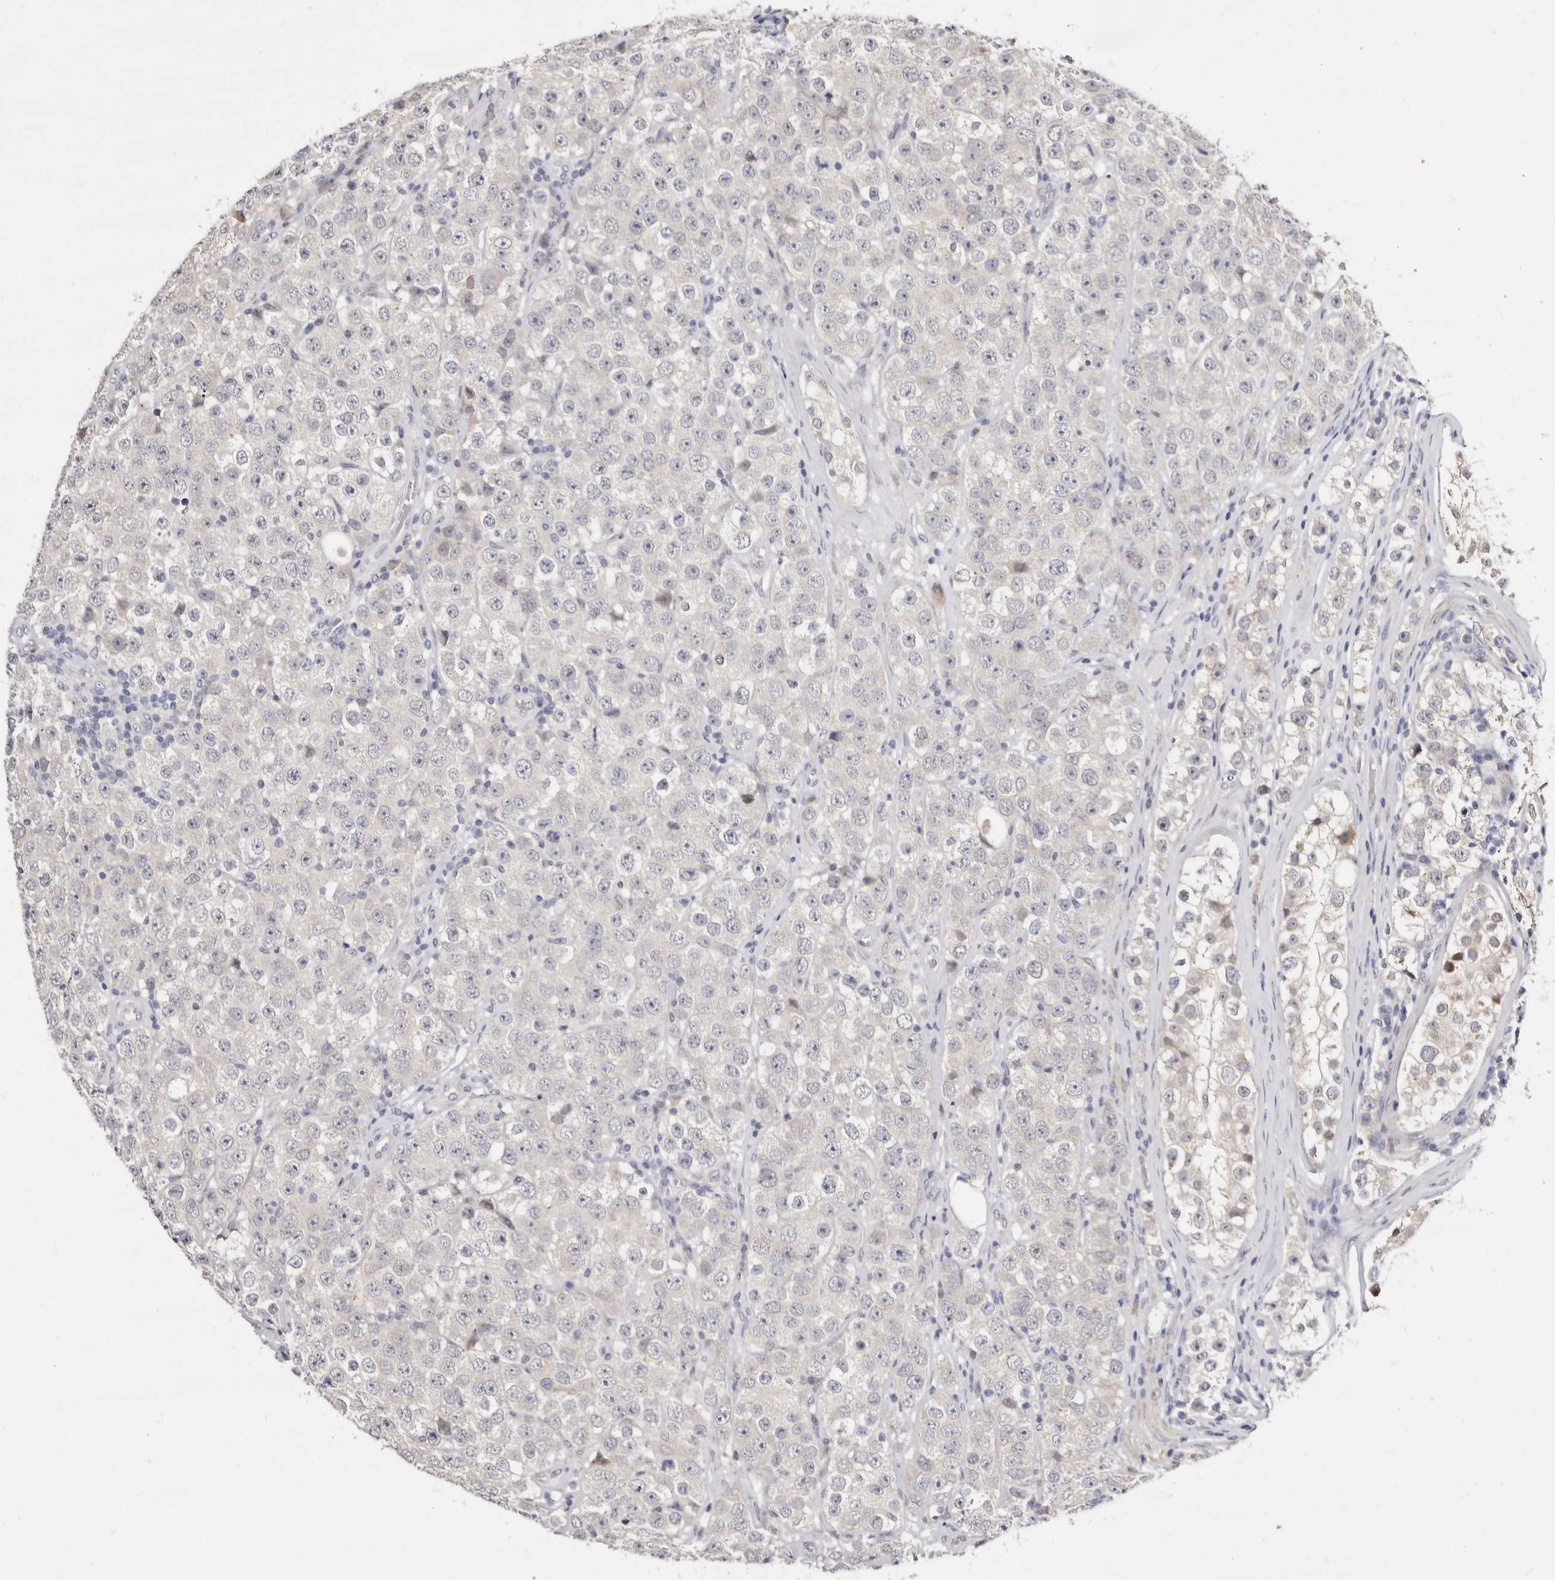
{"staining": {"intensity": "negative", "quantity": "none", "location": "none"}, "tissue": "testis cancer", "cell_type": "Tumor cells", "image_type": "cancer", "snomed": [{"axis": "morphology", "description": "Seminoma, NOS"}, {"axis": "morphology", "description": "Carcinoma, Embryonal, NOS"}, {"axis": "topography", "description": "Testis"}], "caption": "Protein analysis of testis cancer (seminoma) reveals no significant expression in tumor cells.", "gene": "KLHL4", "patient": {"sex": "male", "age": 28}}